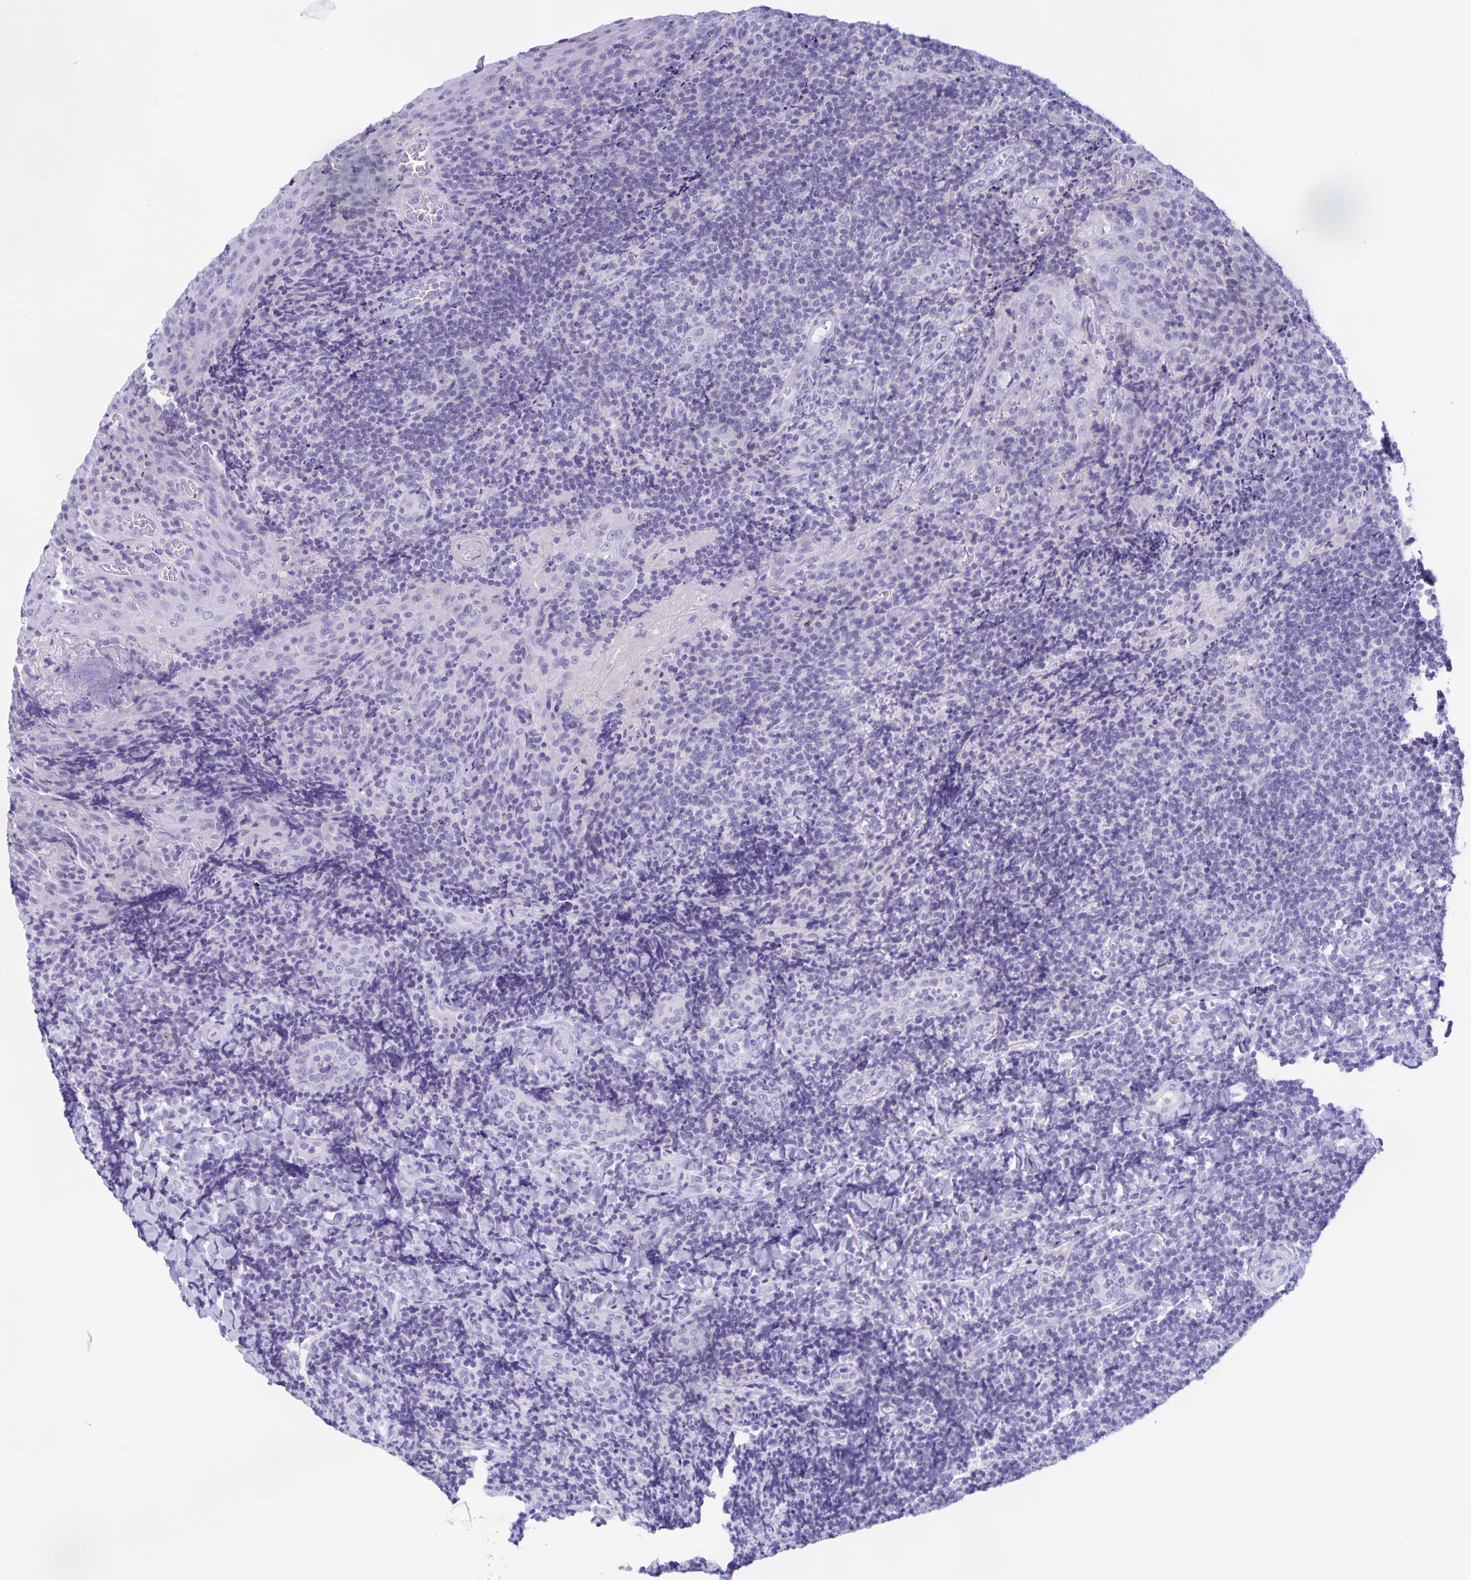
{"staining": {"intensity": "negative", "quantity": "none", "location": "none"}, "tissue": "tonsil", "cell_type": "Germinal center cells", "image_type": "normal", "snomed": [{"axis": "morphology", "description": "Normal tissue, NOS"}, {"axis": "topography", "description": "Tonsil"}], "caption": "The photomicrograph displays no significant staining in germinal center cells of tonsil.", "gene": "CATSPER4", "patient": {"sex": "male", "age": 17}}